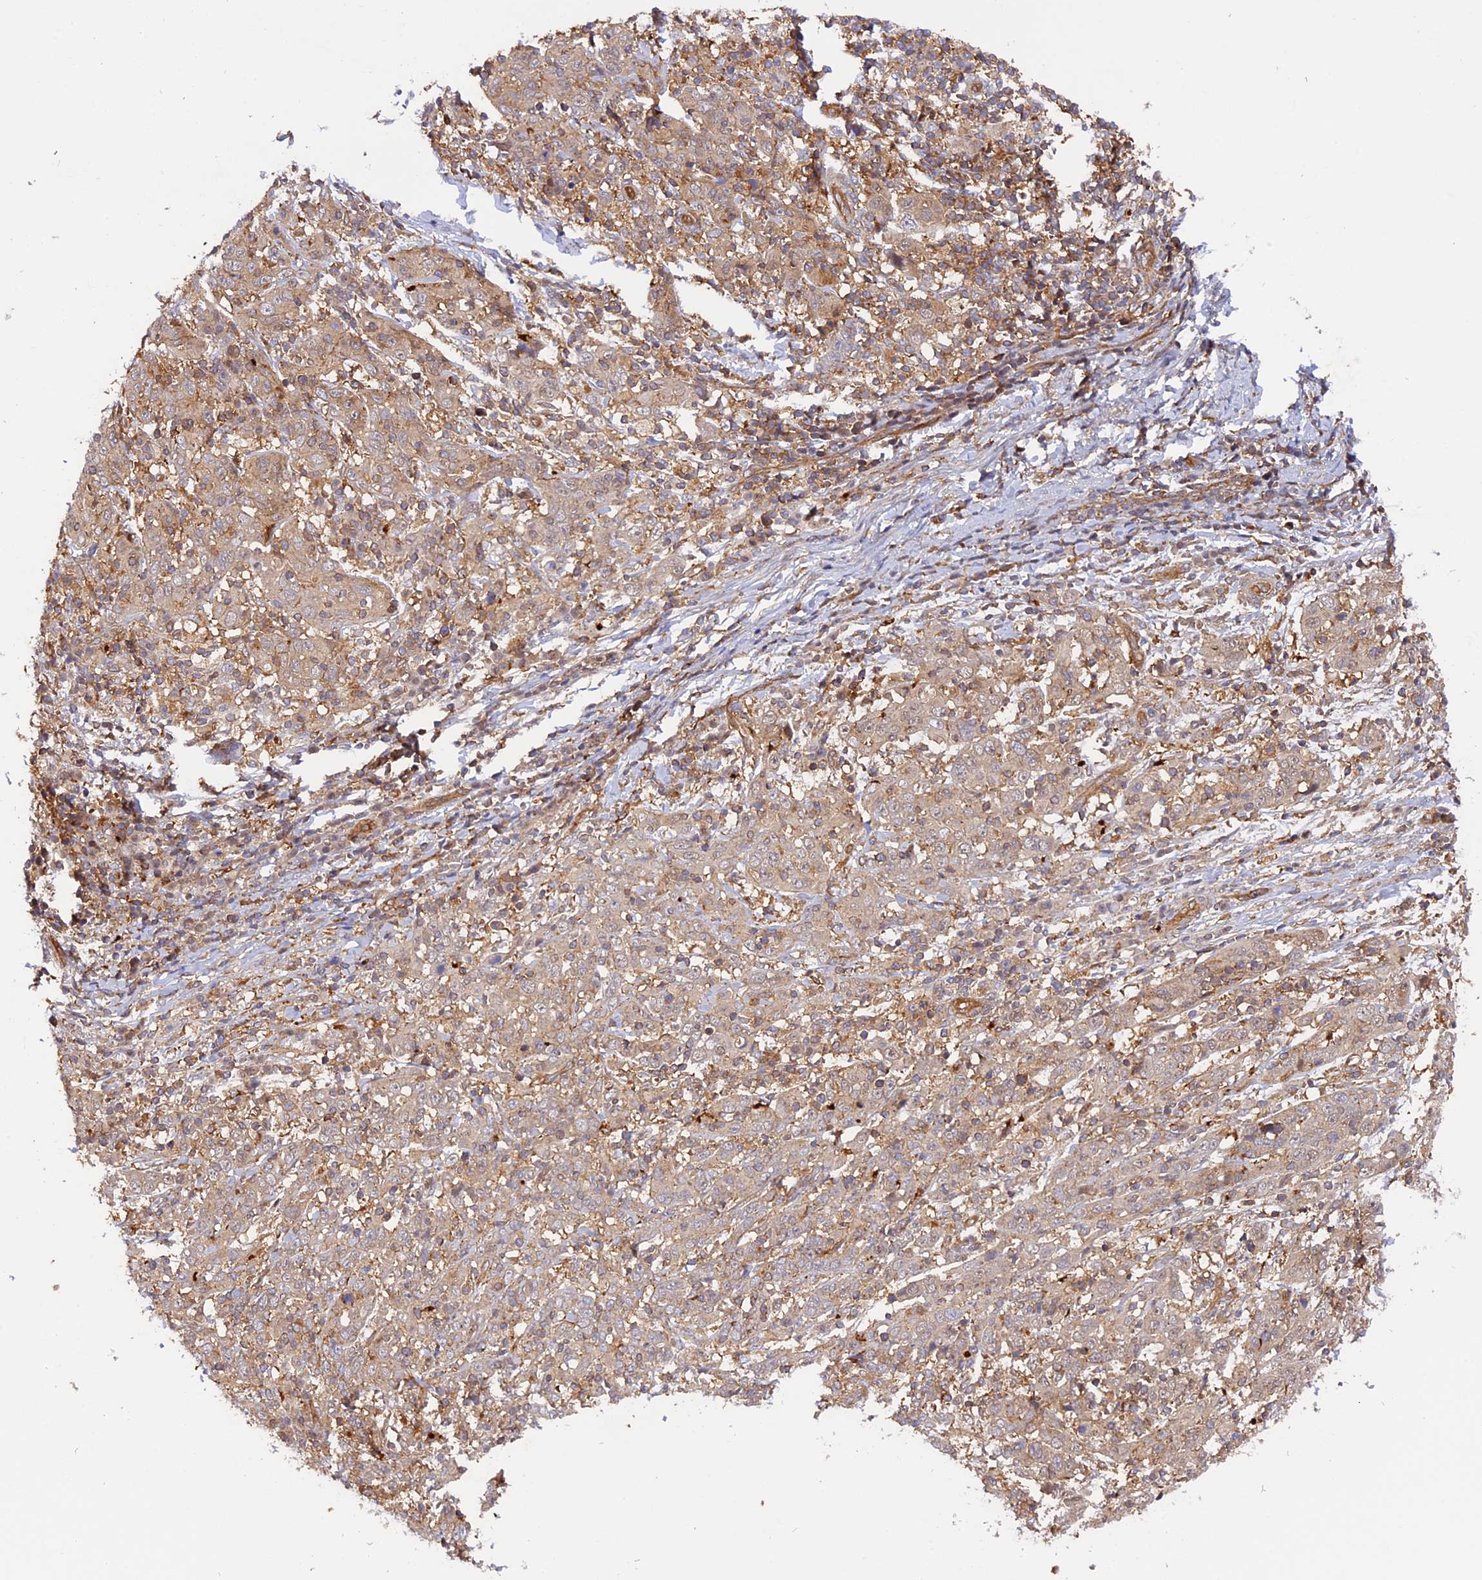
{"staining": {"intensity": "weak", "quantity": "<25%", "location": "cytoplasmic/membranous"}, "tissue": "cervical cancer", "cell_type": "Tumor cells", "image_type": "cancer", "snomed": [{"axis": "morphology", "description": "Squamous cell carcinoma, NOS"}, {"axis": "topography", "description": "Cervix"}], "caption": "Squamous cell carcinoma (cervical) stained for a protein using immunohistochemistry shows no staining tumor cells.", "gene": "C5orf22", "patient": {"sex": "female", "age": 46}}